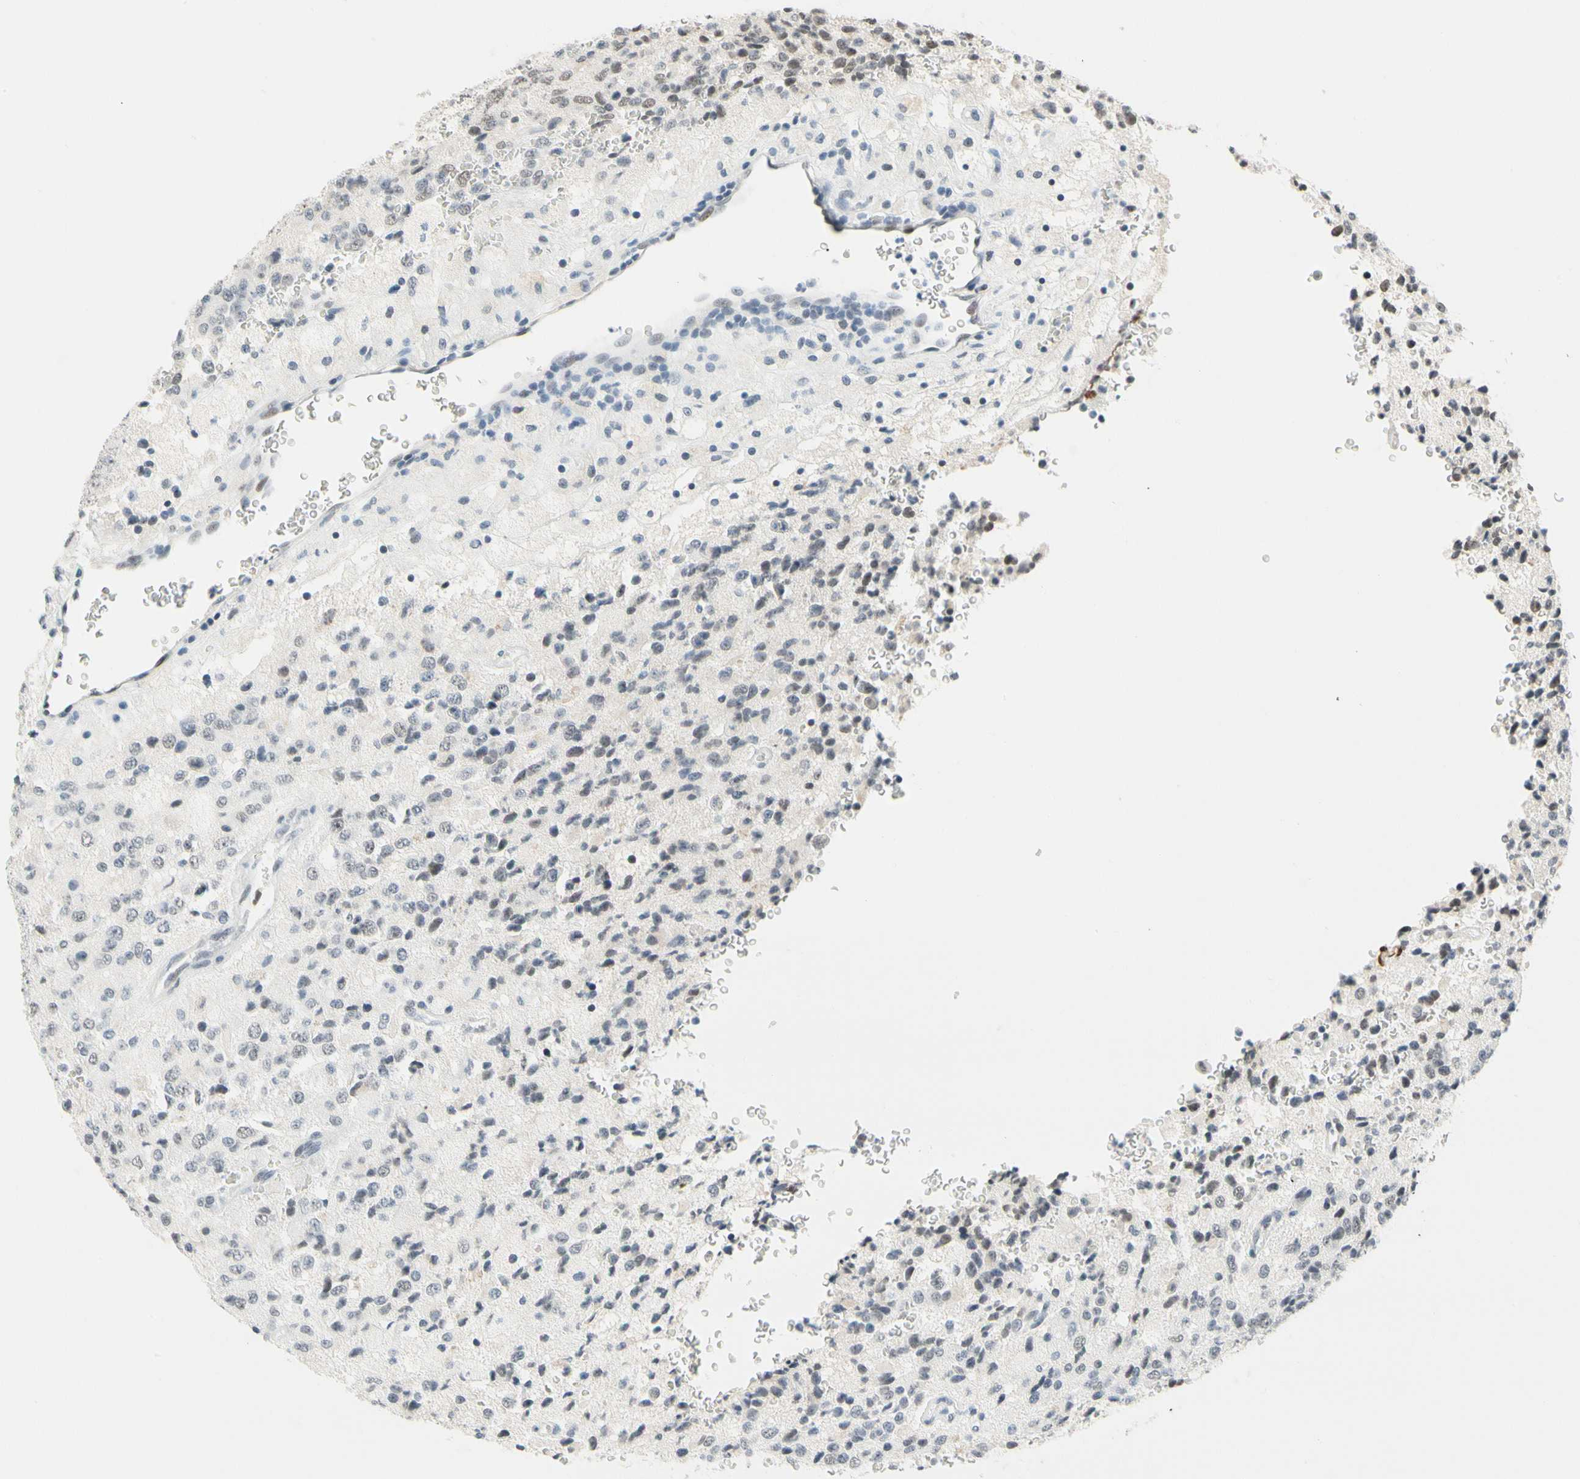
{"staining": {"intensity": "negative", "quantity": "none", "location": "none"}, "tissue": "glioma", "cell_type": "Tumor cells", "image_type": "cancer", "snomed": [{"axis": "morphology", "description": "Glioma, malignant, High grade"}, {"axis": "topography", "description": "pancreas cauda"}], "caption": "IHC photomicrograph of glioma stained for a protein (brown), which exhibits no staining in tumor cells.", "gene": "ZSCAN16", "patient": {"sex": "male", "age": 60}}